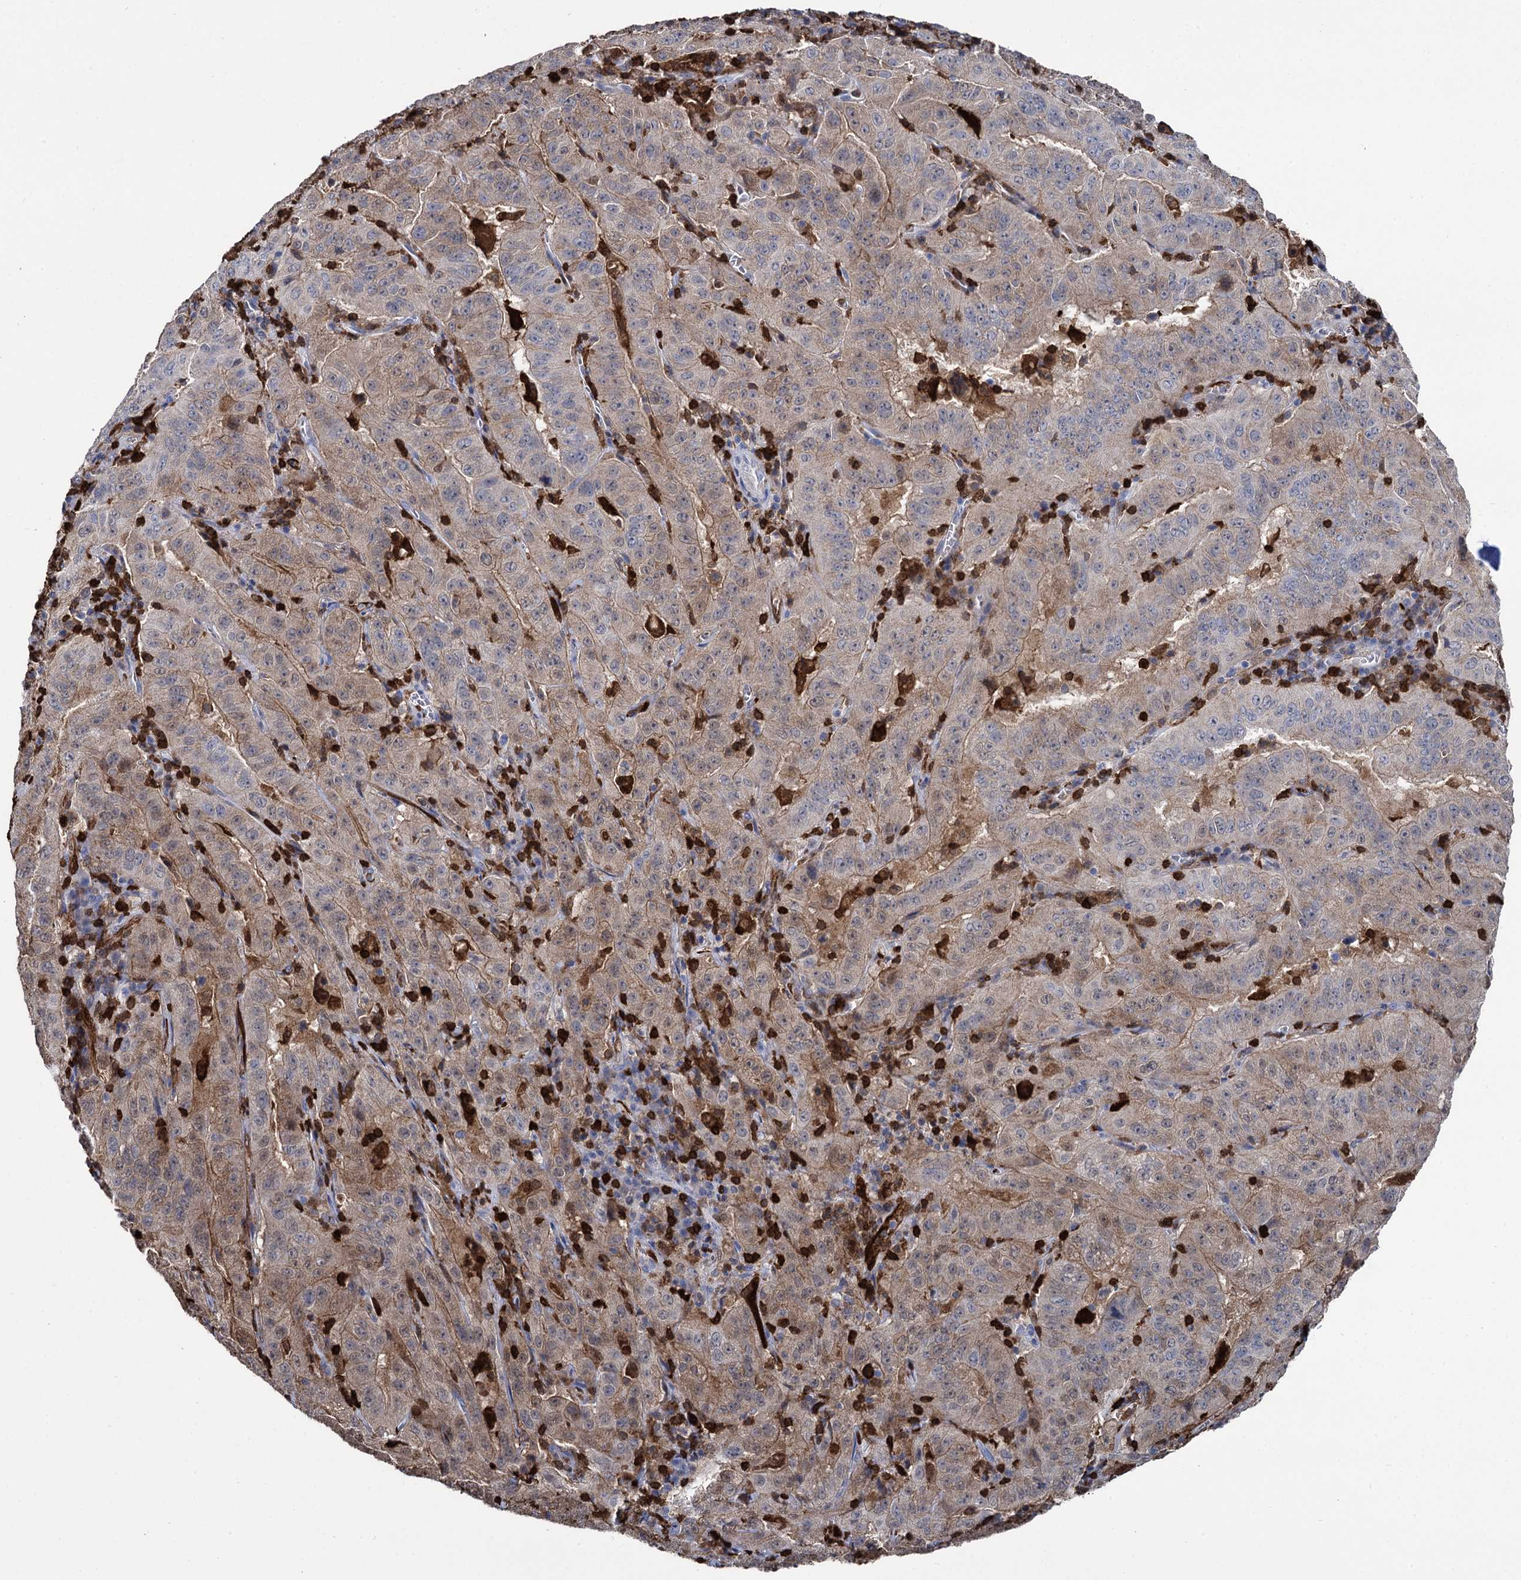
{"staining": {"intensity": "weak", "quantity": ">75%", "location": "cytoplasmic/membranous"}, "tissue": "pancreatic cancer", "cell_type": "Tumor cells", "image_type": "cancer", "snomed": [{"axis": "morphology", "description": "Adenocarcinoma, NOS"}, {"axis": "topography", "description": "Pancreas"}], "caption": "Immunohistochemical staining of pancreatic adenocarcinoma shows weak cytoplasmic/membranous protein positivity in approximately >75% of tumor cells.", "gene": "FABP5", "patient": {"sex": "male", "age": 63}}